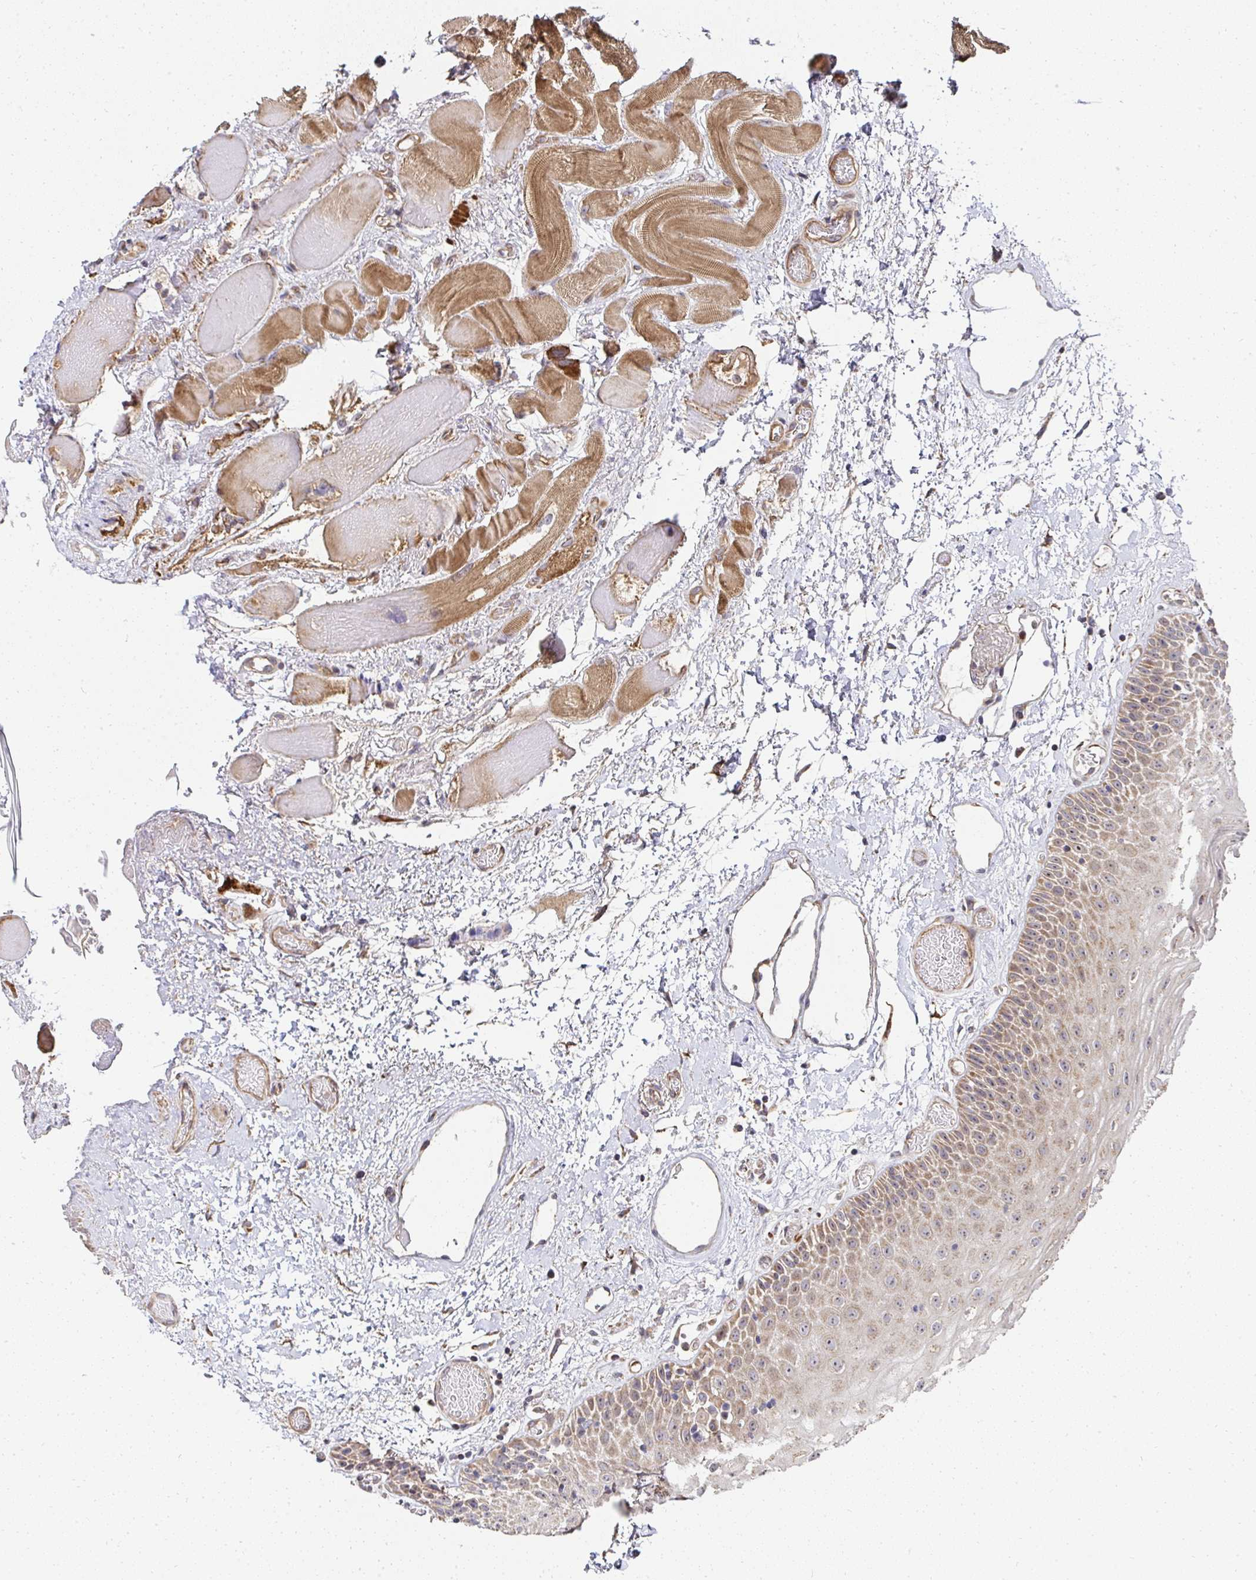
{"staining": {"intensity": "moderate", "quantity": ">75%", "location": "cytoplasmic/membranous"}, "tissue": "oral mucosa", "cell_type": "Squamous epithelial cells", "image_type": "normal", "snomed": [{"axis": "morphology", "description": "Normal tissue, NOS"}, {"axis": "topography", "description": "Oral tissue"}], "caption": "Brown immunohistochemical staining in benign human oral mucosa reveals moderate cytoplasmic/membranous staining in approximately >75% of squamous epithelial cells.", "gene": "AGTPBP1", "patient": {"sex": "female", "age": 82}}